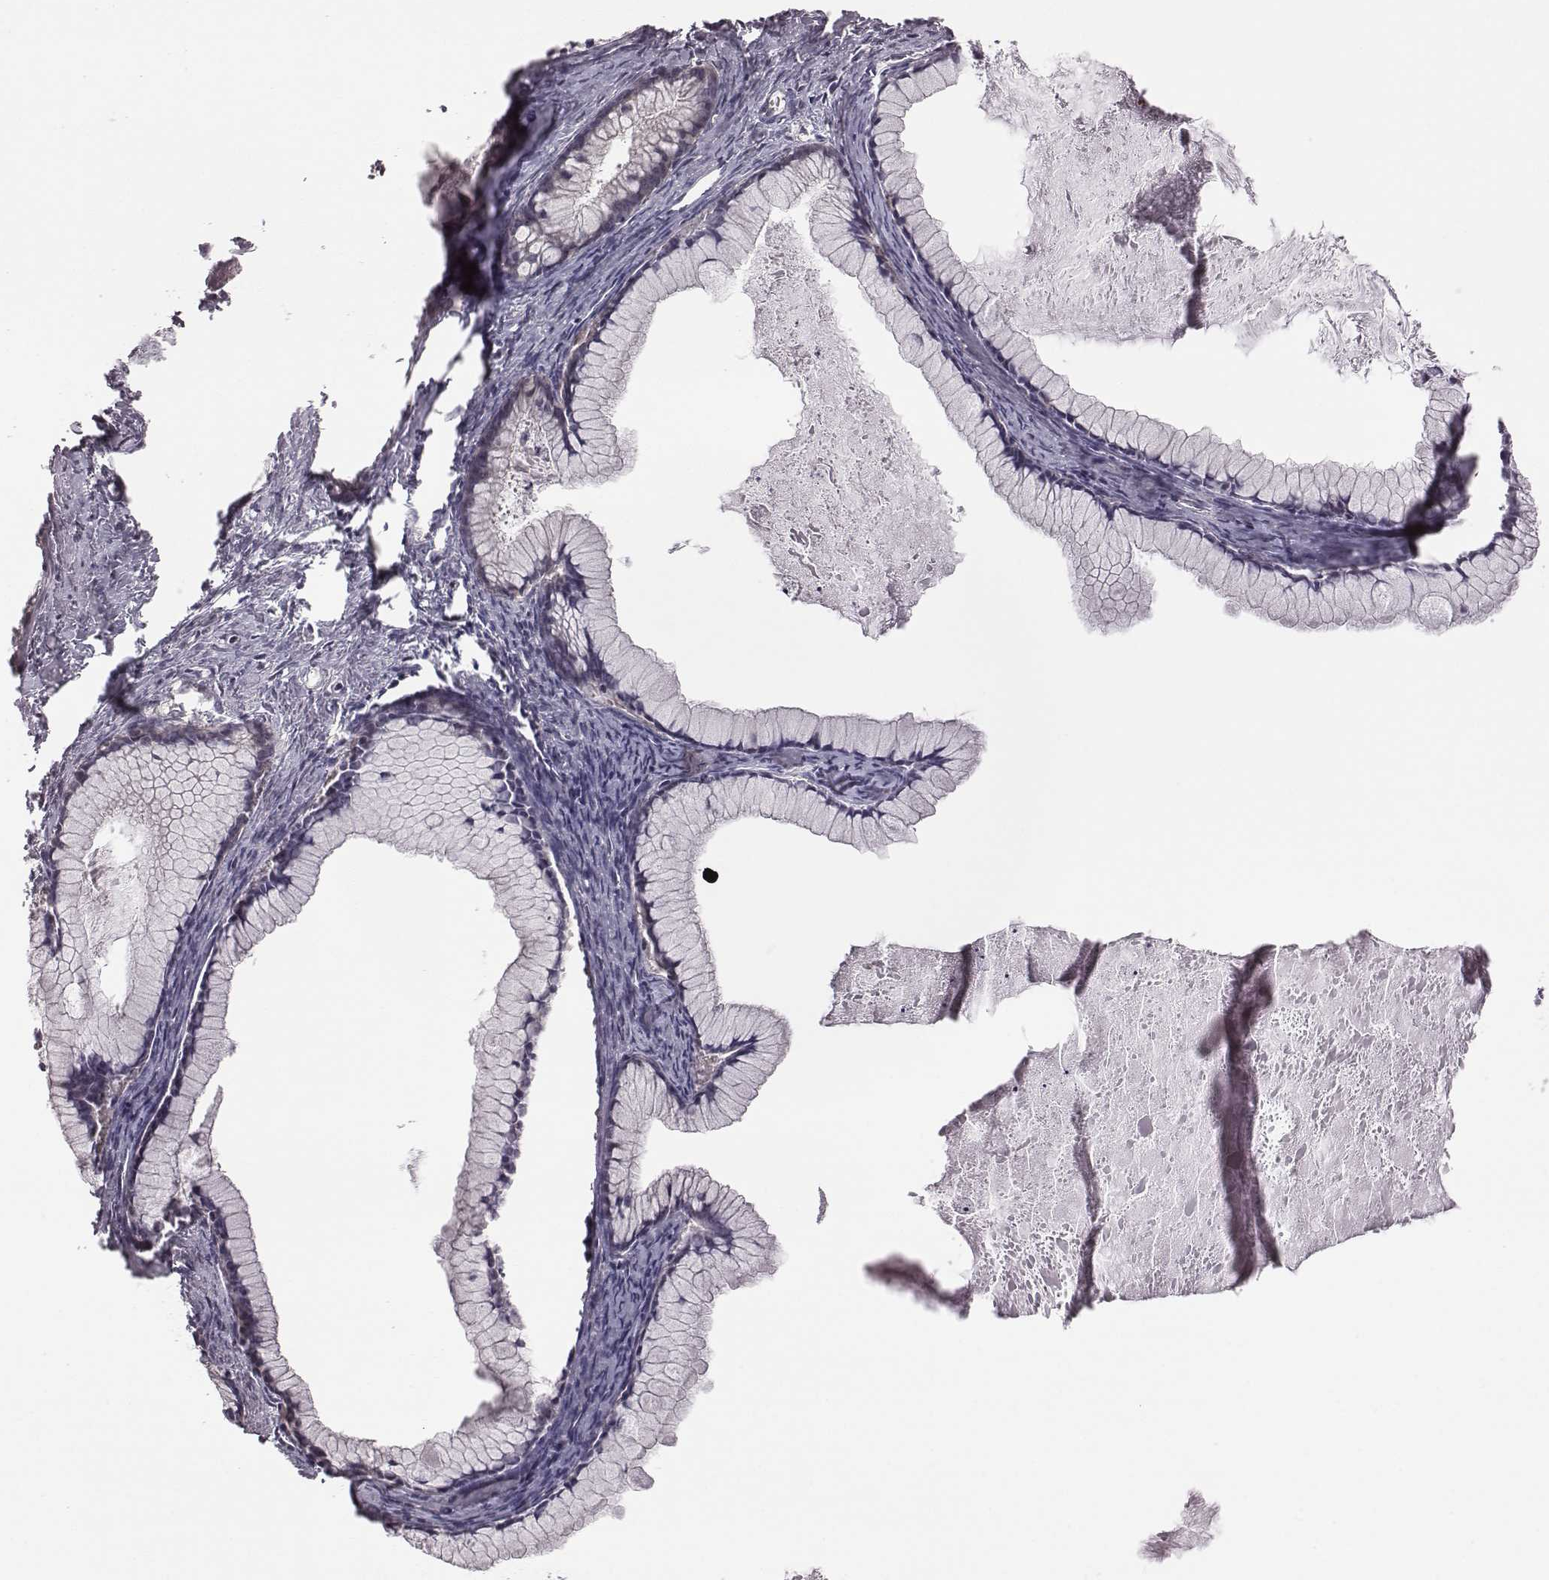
{"staining": {"intensity": "negative", "quantity": "none", "location": "none"}, "tissue": "ovarian cancer", "cell_type": "Tumor cells", "image_type": "cancer", "snomed": [{"axis": "morphology", "description": "Cystadenocarcinoma, mucinous, NOS"}, {"axis": "topography", "description": "Ovary"}], "caption": "Tumor cells show no significant protein expression in mucinous cystadenocarcinoma (ovarian).", "gene": "BICDL1", "patient": {"sex": "female", "age": 41}}